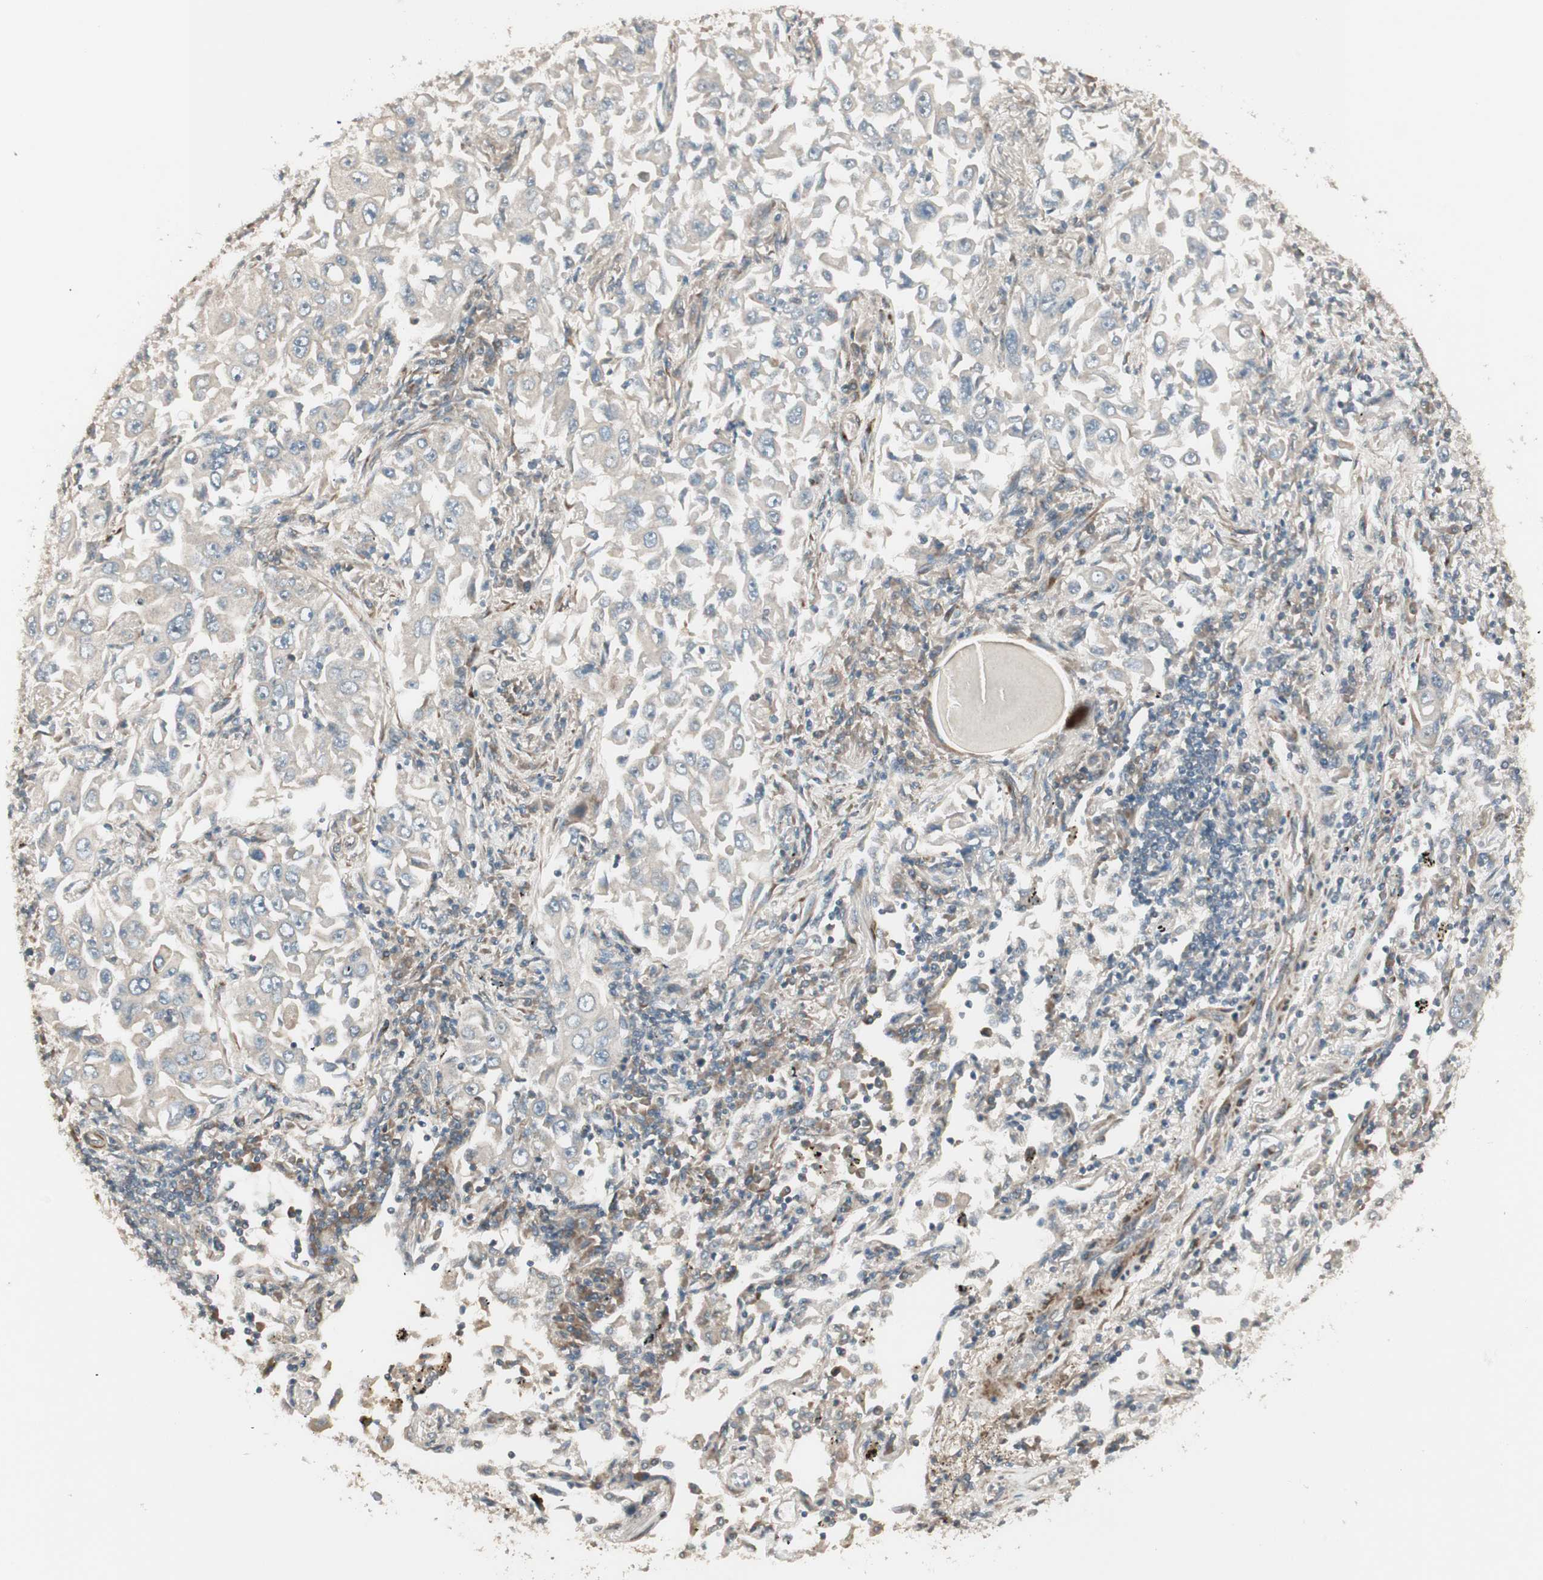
{"staining": {"intensity": "negative", "quantity": "none", "location": "none"}, "tissue": "lung cancer", "cell_type": "Tumor cells", "image_type": "cancer", "snomed": [{"axis": "morphology", "description": "Adenocarcinoma, NOS"}, {"axis": "topography", "description": "Lung"}], "caption": "High magnification brightfield microscopy of lung cancer (adenocarcinoma) stained with DAB (brown) and counterstained with hematoxylin (blue): tumor cells show no significant staining.", "gene": "PPP2R5E", "patient": {"sex": "male", "age": 84}}